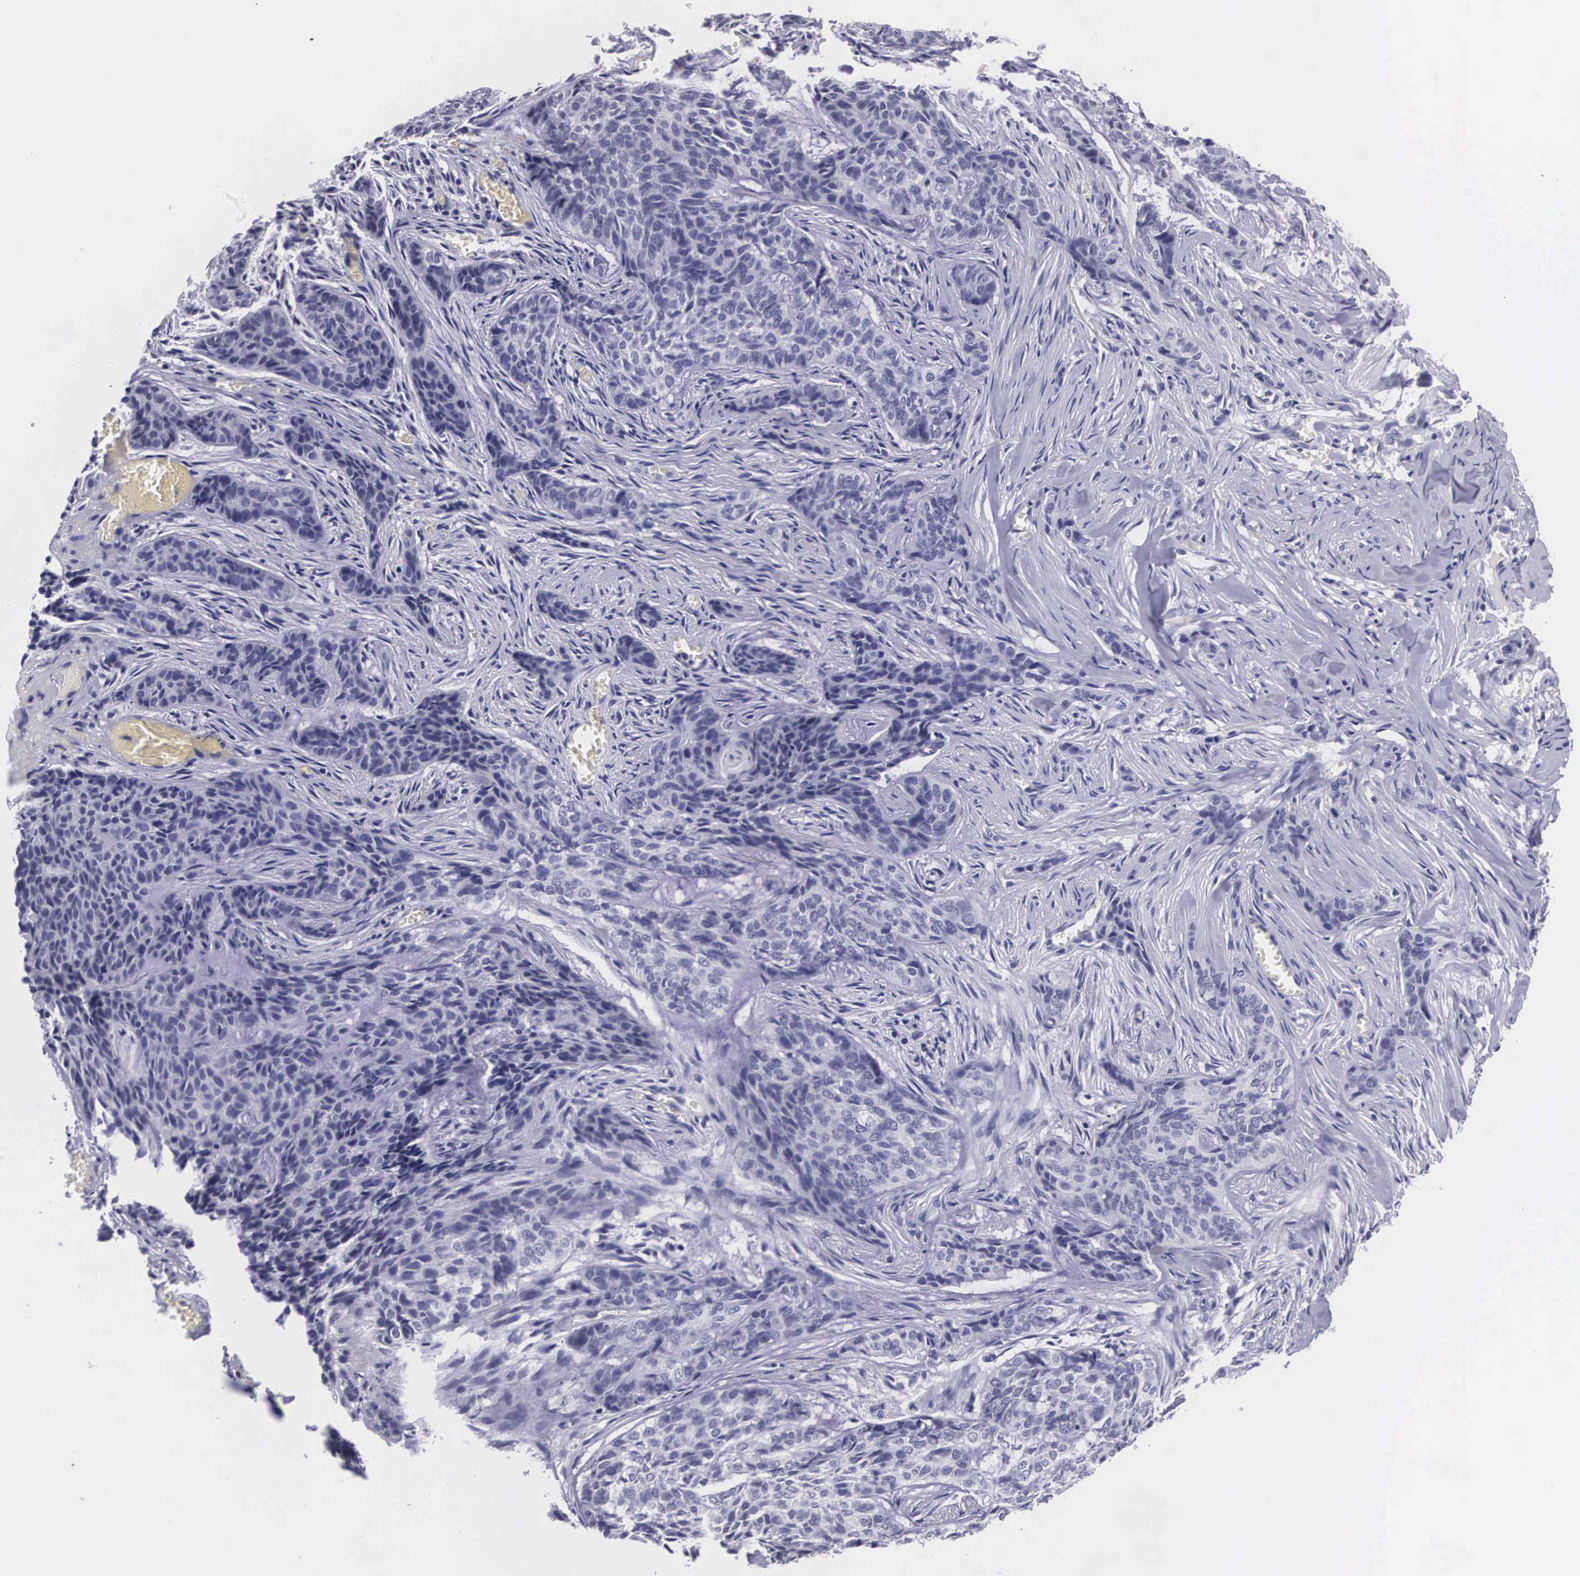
{"staining": {"intensity": "negative", "quantity": "none", "location": "none"}, "tissue": "skin cancer", "cell_type": "Tumor cells", "image_type": "cancer", "snomed": [{"axis": "morphology", "description": "Normal tissue, NOS"}, {"axis": "morphology", "description": "Basal cell carcinoma"}, {"axis": "topography", "description": "Skin"}], "caption": "Immunohistochemistry (IHC) photomicrograph of human skin cancer stained for a protein (brown), which demonstrates no positivity in tumor cells.", "gene": "C22orf31", "patient": {"sex": "female", "age": 65}}